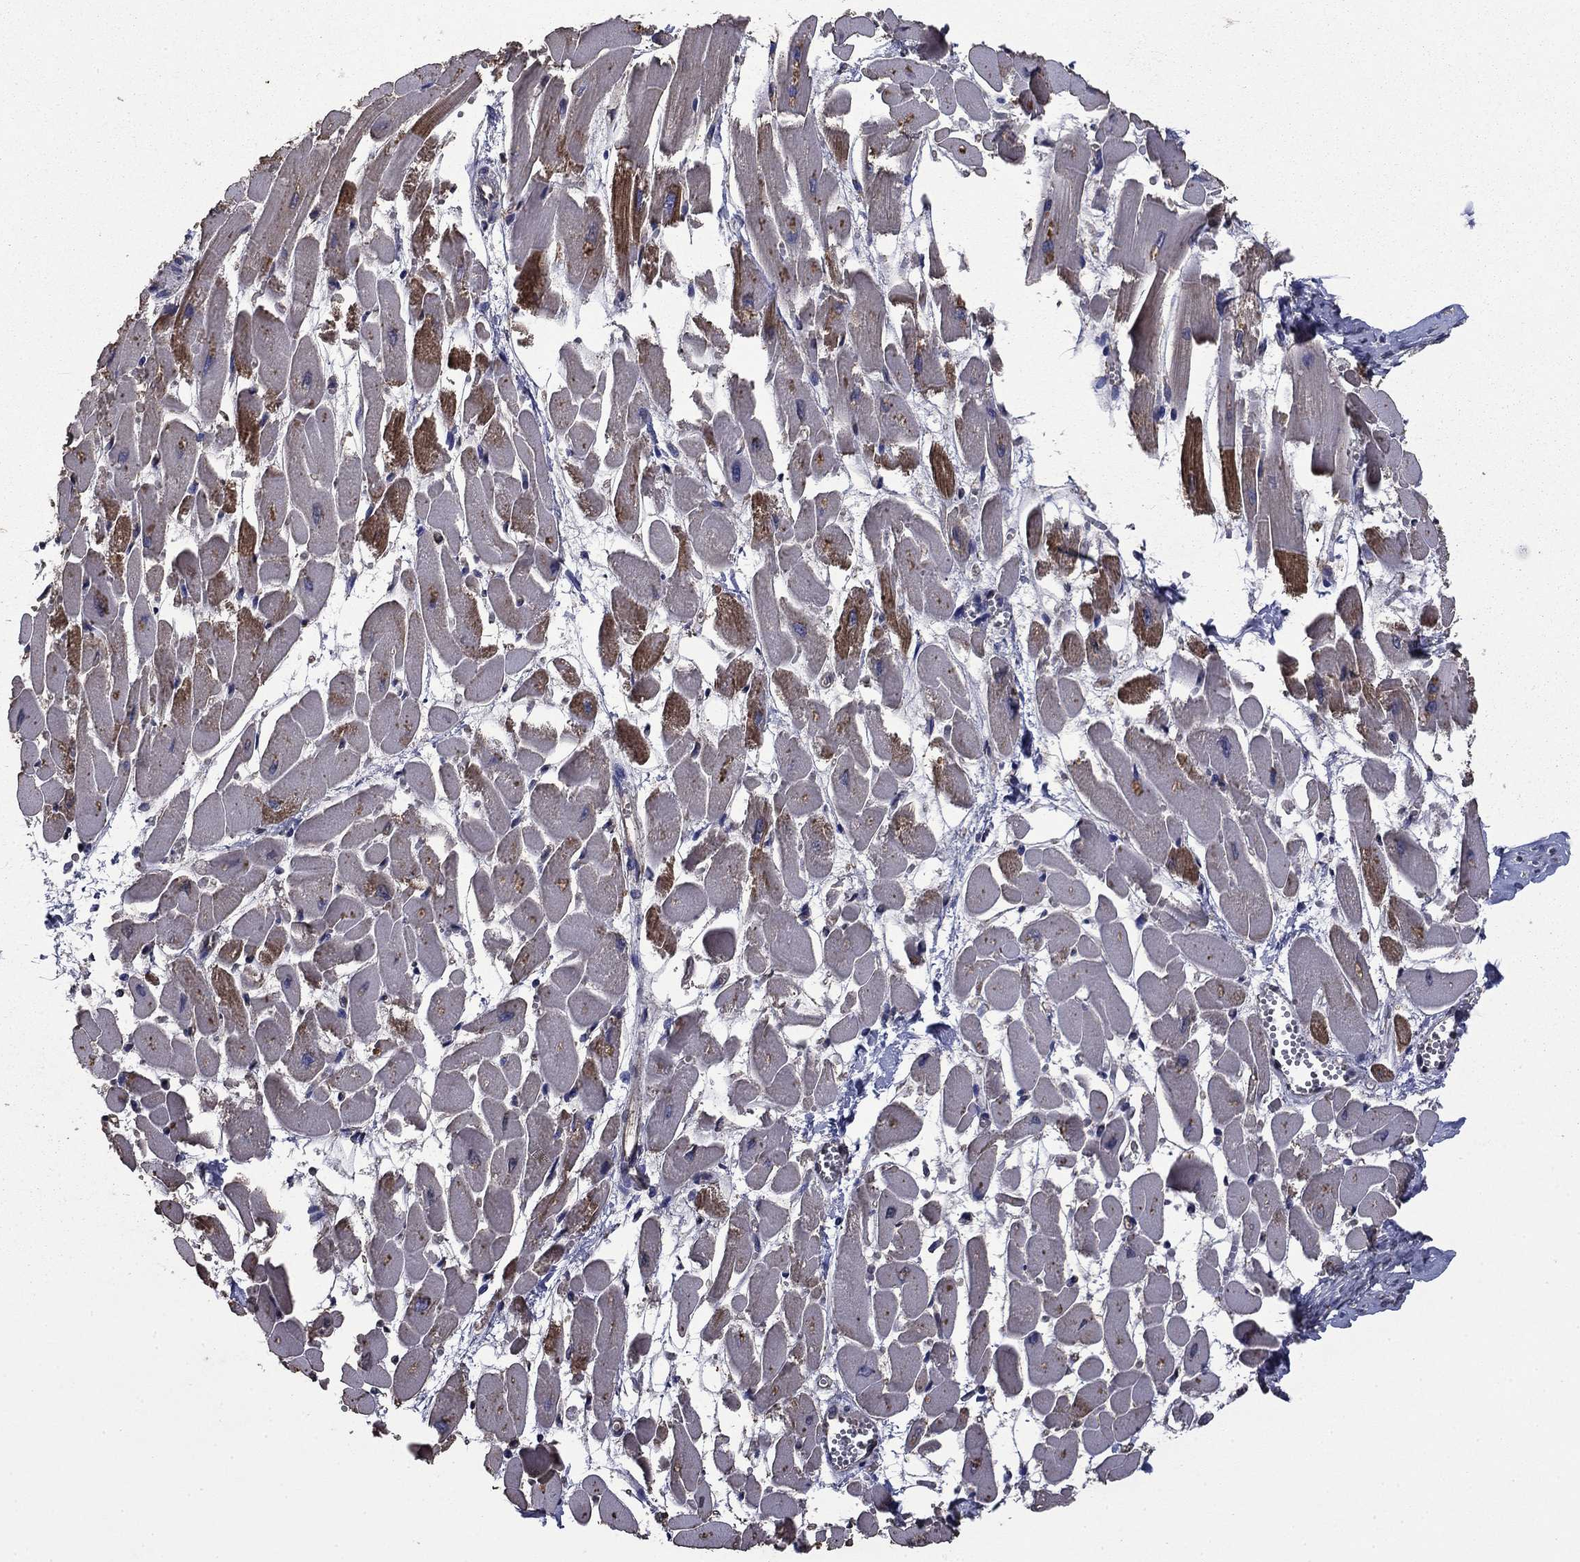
{"staining": {"intensity": "strong", "quantity": "<25%", "location": "cytoplasmic/membranous"}, "tissue": "heart muscle", "cell_type": "Cardiomyocytes", "image_type": "normal", "snomed": [{"axis": "morphology", "description": "Normal tissue, NOS"}, {"axis": "topography", "description": "Heart"}], "caption": "This micrograph reveals normal heart muscle stained with immunohistochemistry to label a protein in brown. The cytoplasmic/membranous of cardiomyocytes show strong positivity for the protein. Nuclei are counter-stained blue.", "gene": "MFAP3L", "patient": {"sex": "female", "age": 52}}